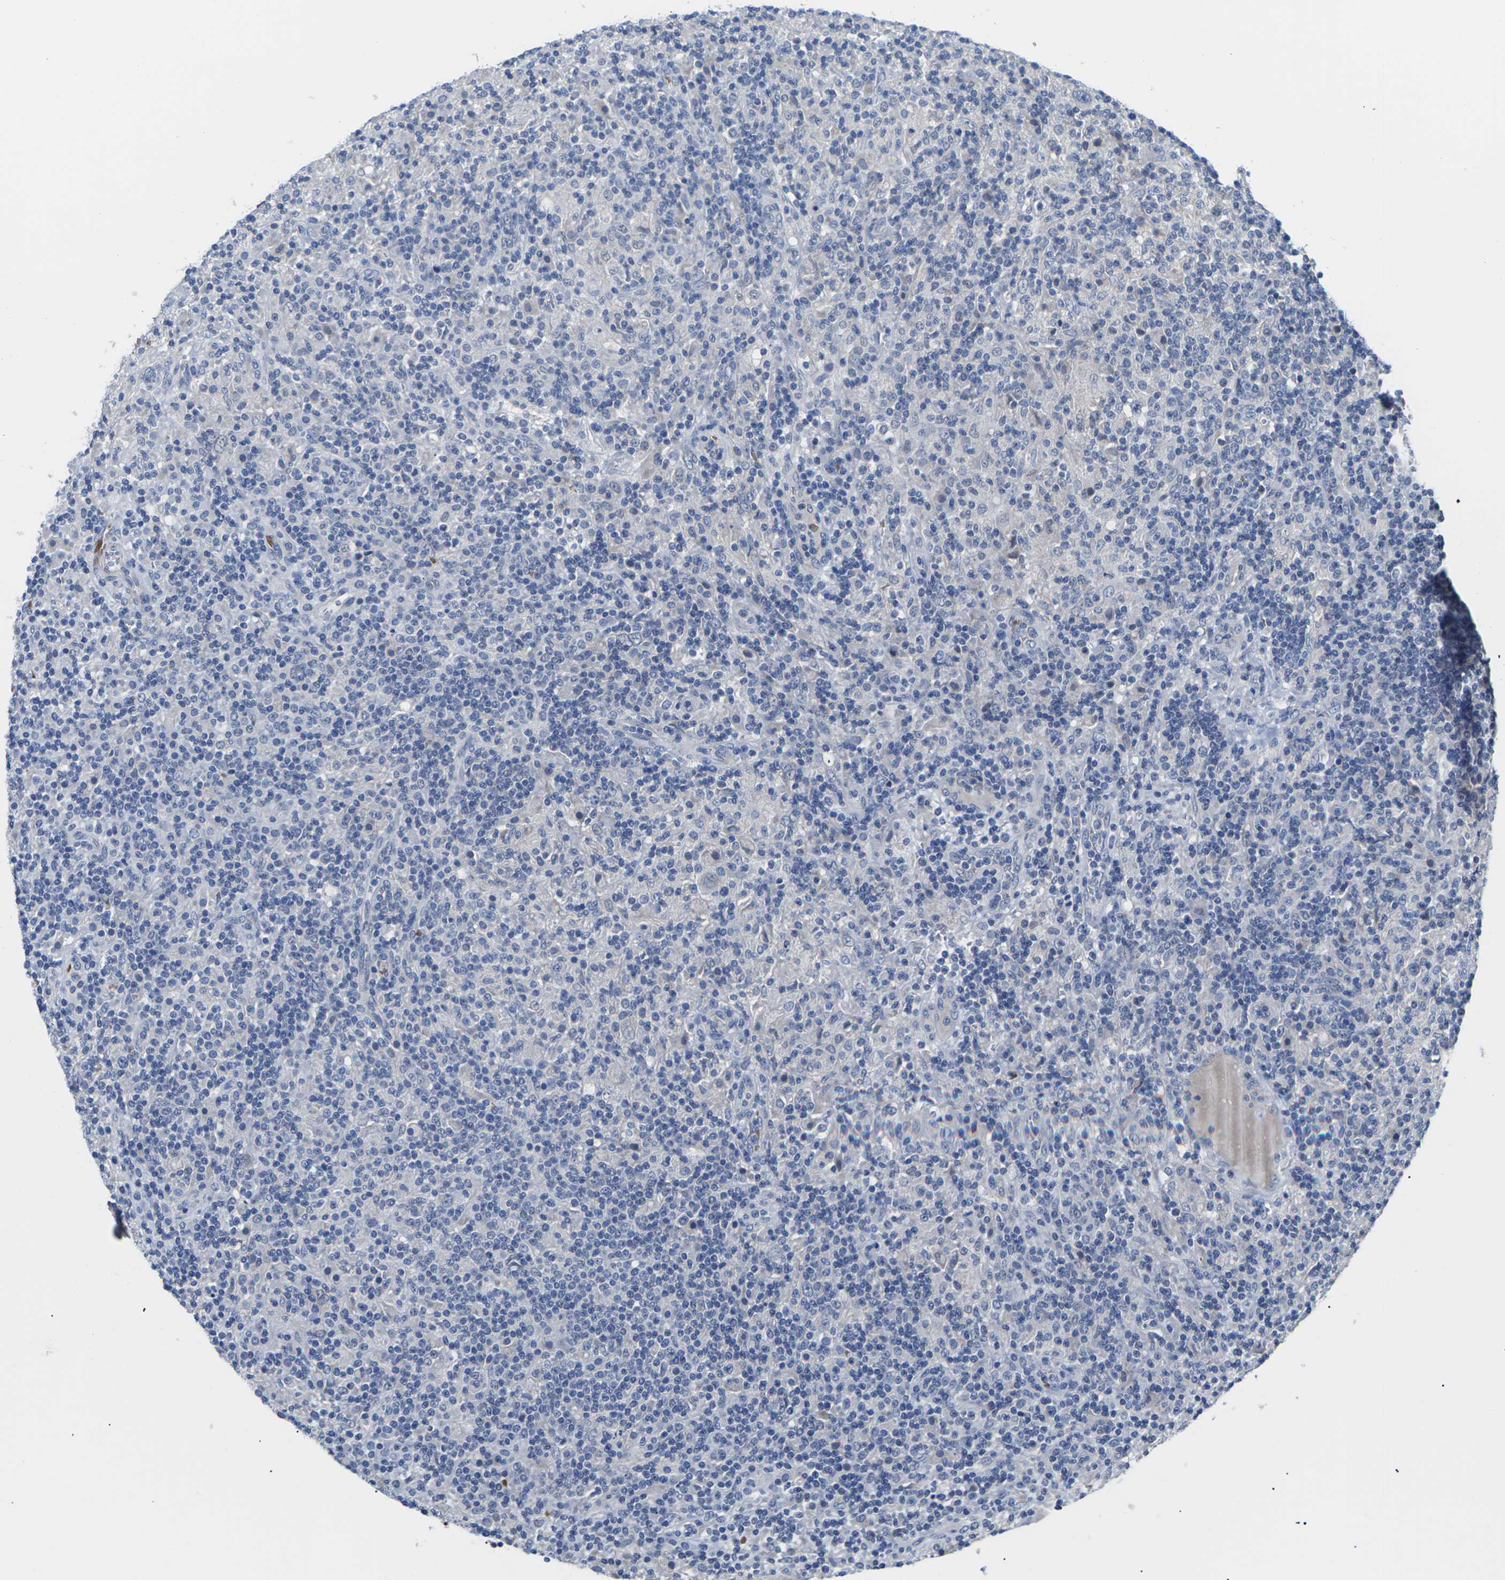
{"staining": {"intensity": "negative", "quantity": "none", "location": "none"}, "tissue": "lymphoma", "cell_type": "Tumor cells", "image_type": "cancer", "snomed": [{"axis": "morphology", "description": "Hodgkin's disease, NOS"}, {"axis": "topography", "description": "Lymph node"}], "caption": "Tumor cells show no significant protein positivity in lymphoma.", "gene": "TMCO4", "patient": {"sex": "male", "age": 70}}